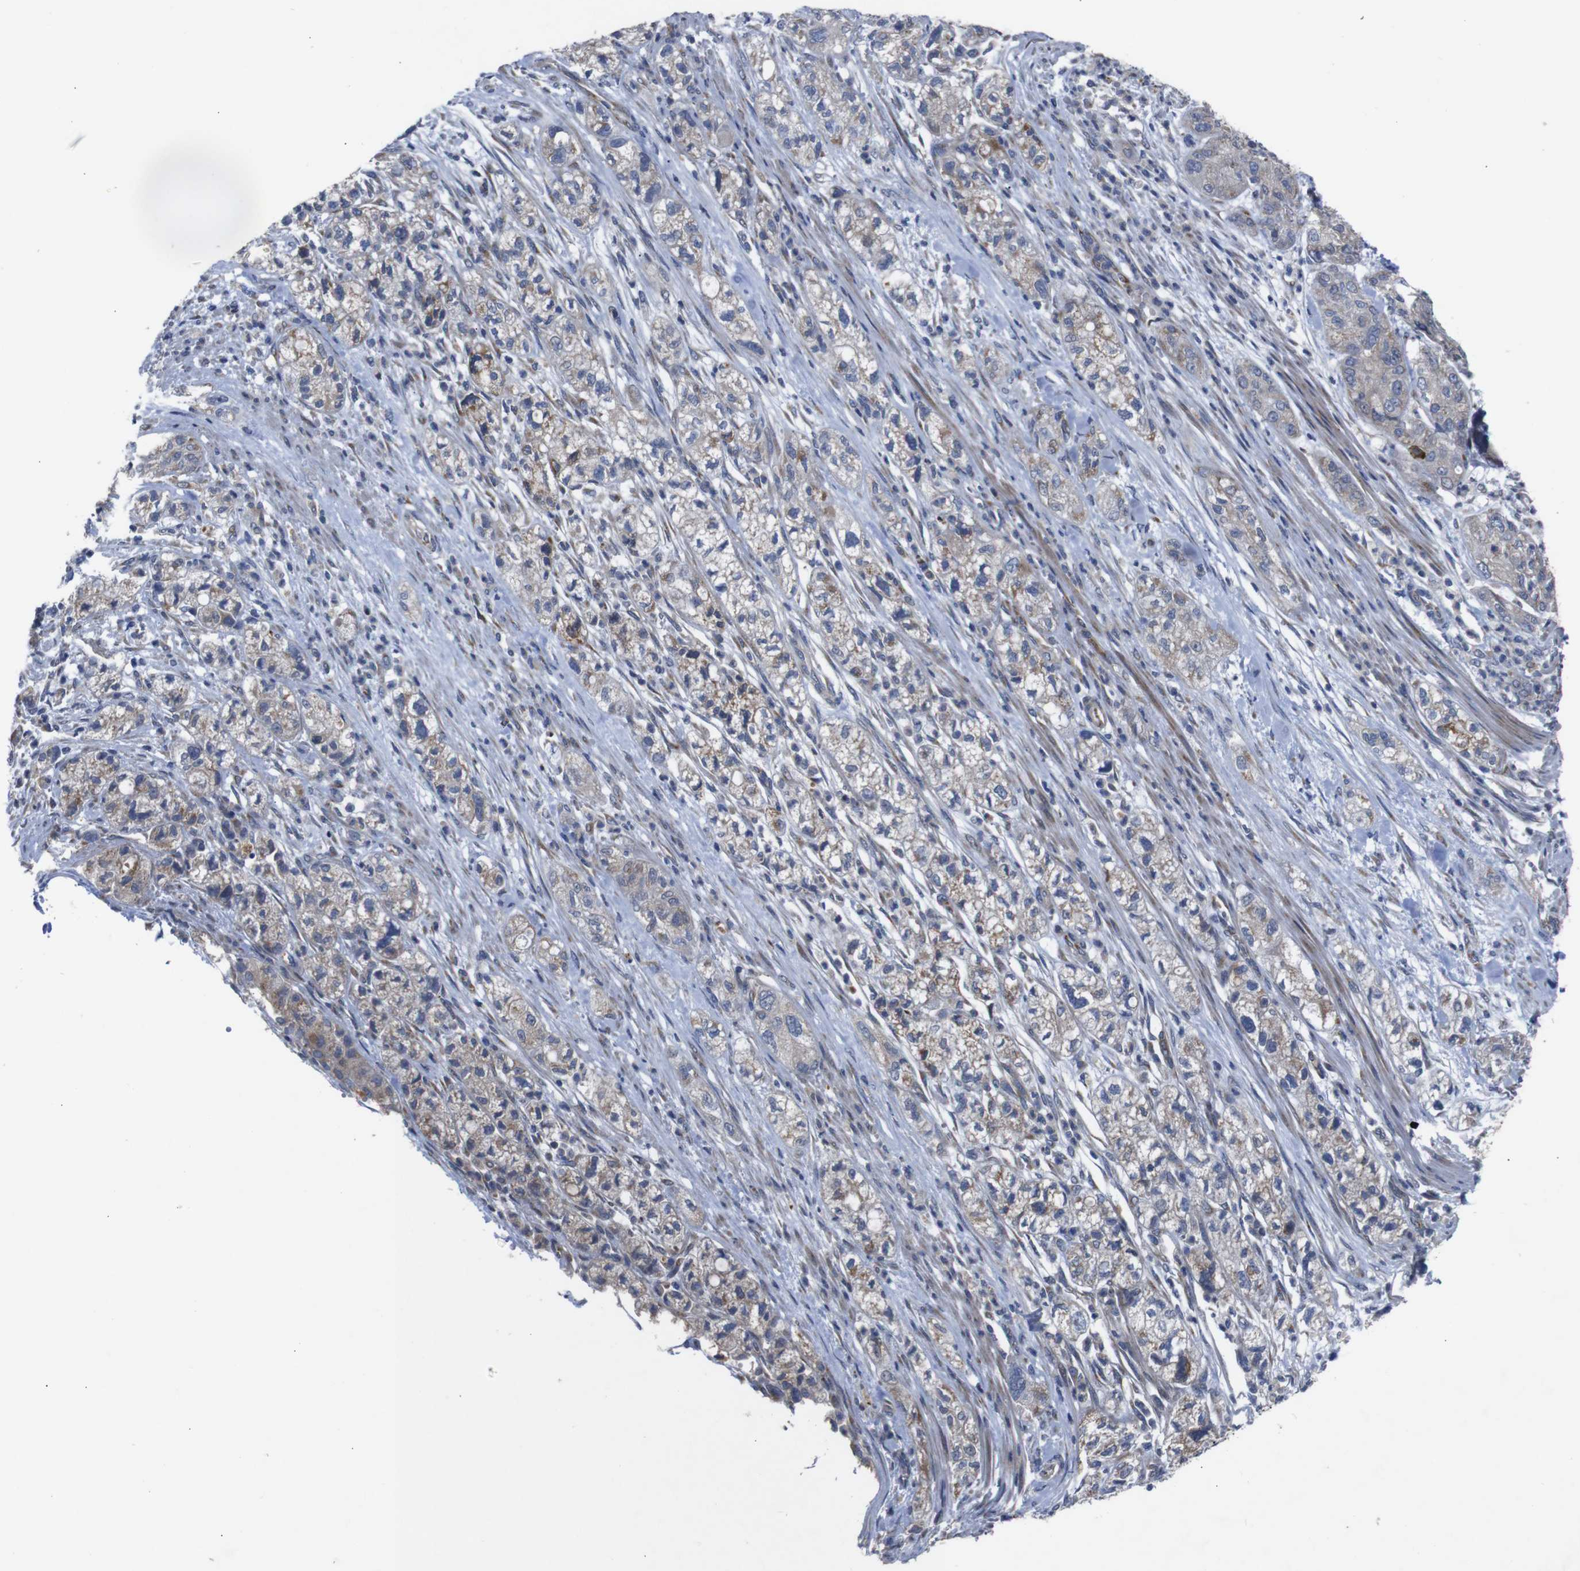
{"staining": {"intensity": "negative", "quantity": "none", "location": "none"}, "tissue": "pancreatic cancer", "cell_type": "Tumor cells", "image_type": "cancer", "snomed": [{"axis": "morphology", "description": "Adenocarcinoma, NOS"}, {"axis": "topography", "description": "Pancreas"}], "caption": "Histopathology image shows no protein staining in tumor cells of pancreatic cancer (adenocarcinoma) tissue.", "gene": "CHST10", "patient": {"sex": "female", "age": 78}}